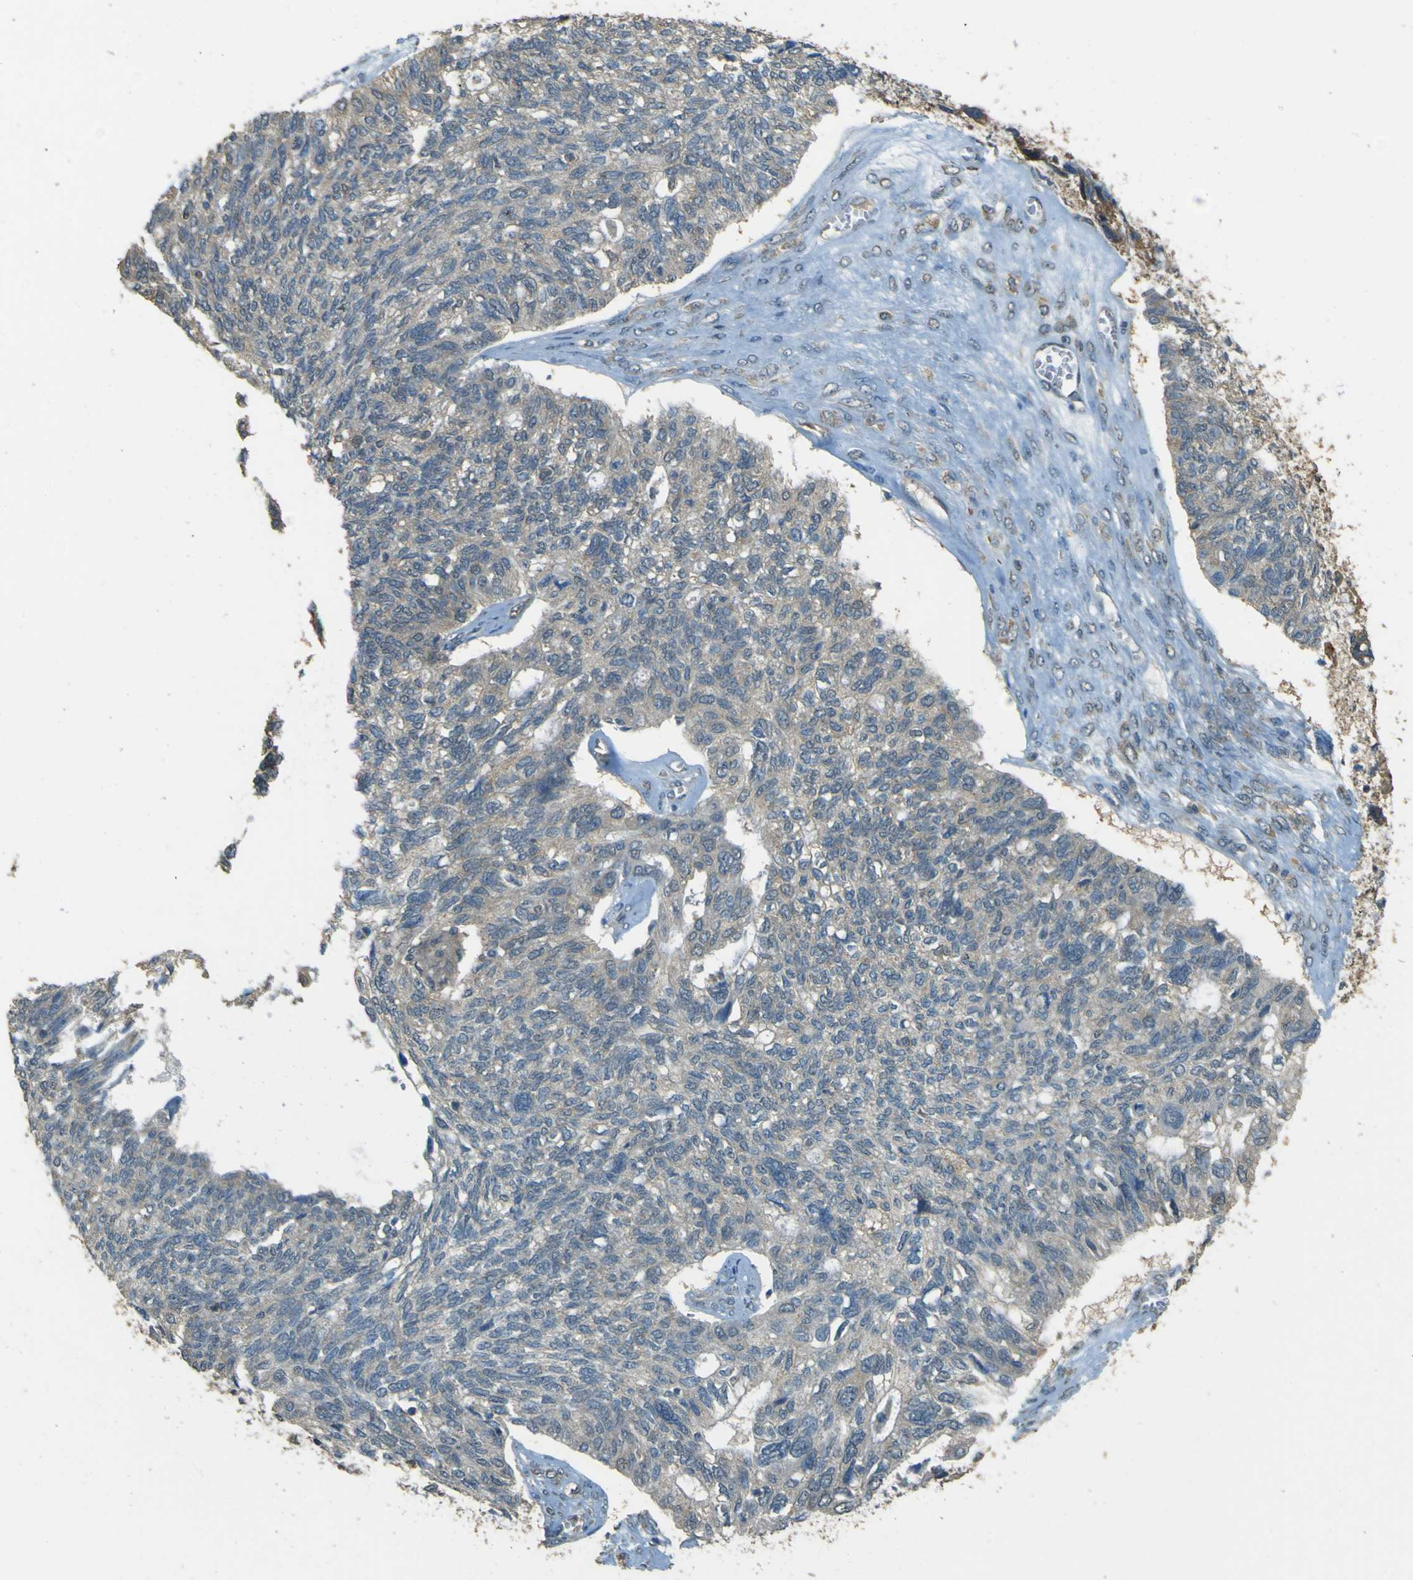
{"staining": {"intensity": "negative", "quantity": "none", "location": "none"}, "tissue": "ovarian cancer", "cell_type": "Tumor cells", "image_type": "cancer", "snomed": [{"axis": "morphology", "description": "Cystadenocarcinoma, serous, NOS"}, {"axis": "topography", "description": "Ovary"}], "caption": "A histopathology image of human ovarian cancer is negative for staining in tumor cells. (Brightfield microscopy of DAB immunohistochemistry at high magnification).", "gene": "GOLGA1", "patient": {"sex": "female", "age": 79}}